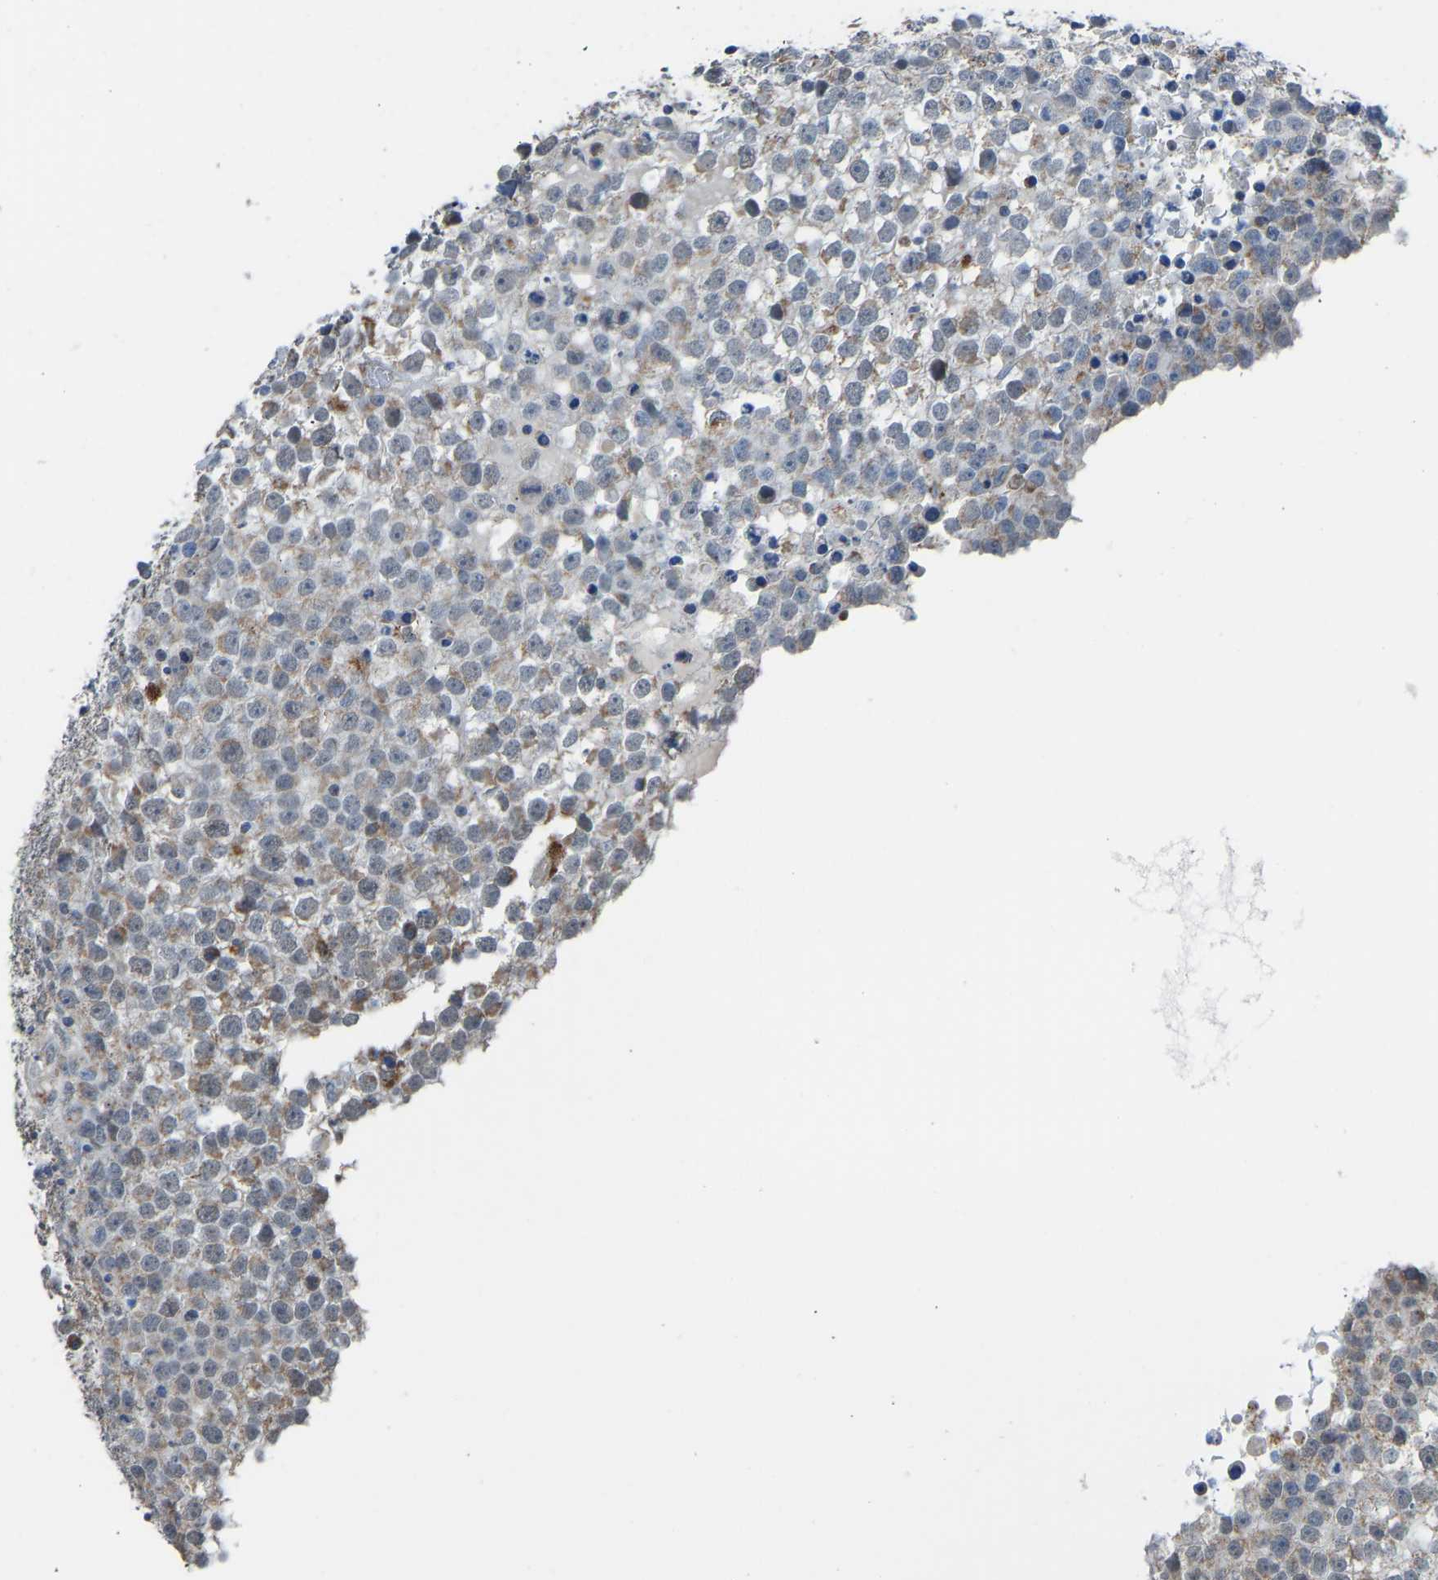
{"staining": {"intensity": "weak", "quantity": "25%-75%", "location": "cytoplasmic/membranous"}, "tissue": "testis cancer", "cell_type": "Tumor cells", "image_type": "cancer", "snomed": [{"axis": "morphology", "description": "Seminoma, NOS"}, {"axis": "topography", "description": "Testis"}], "caption": "Immunohistochemical staining of testis cancer reveals weak cytoplasmic/membranous protein staining in approximately 25%-75% of tumor cells.", "gene": "SMIM20", "patient": {"sex": "male", "age": 65}}